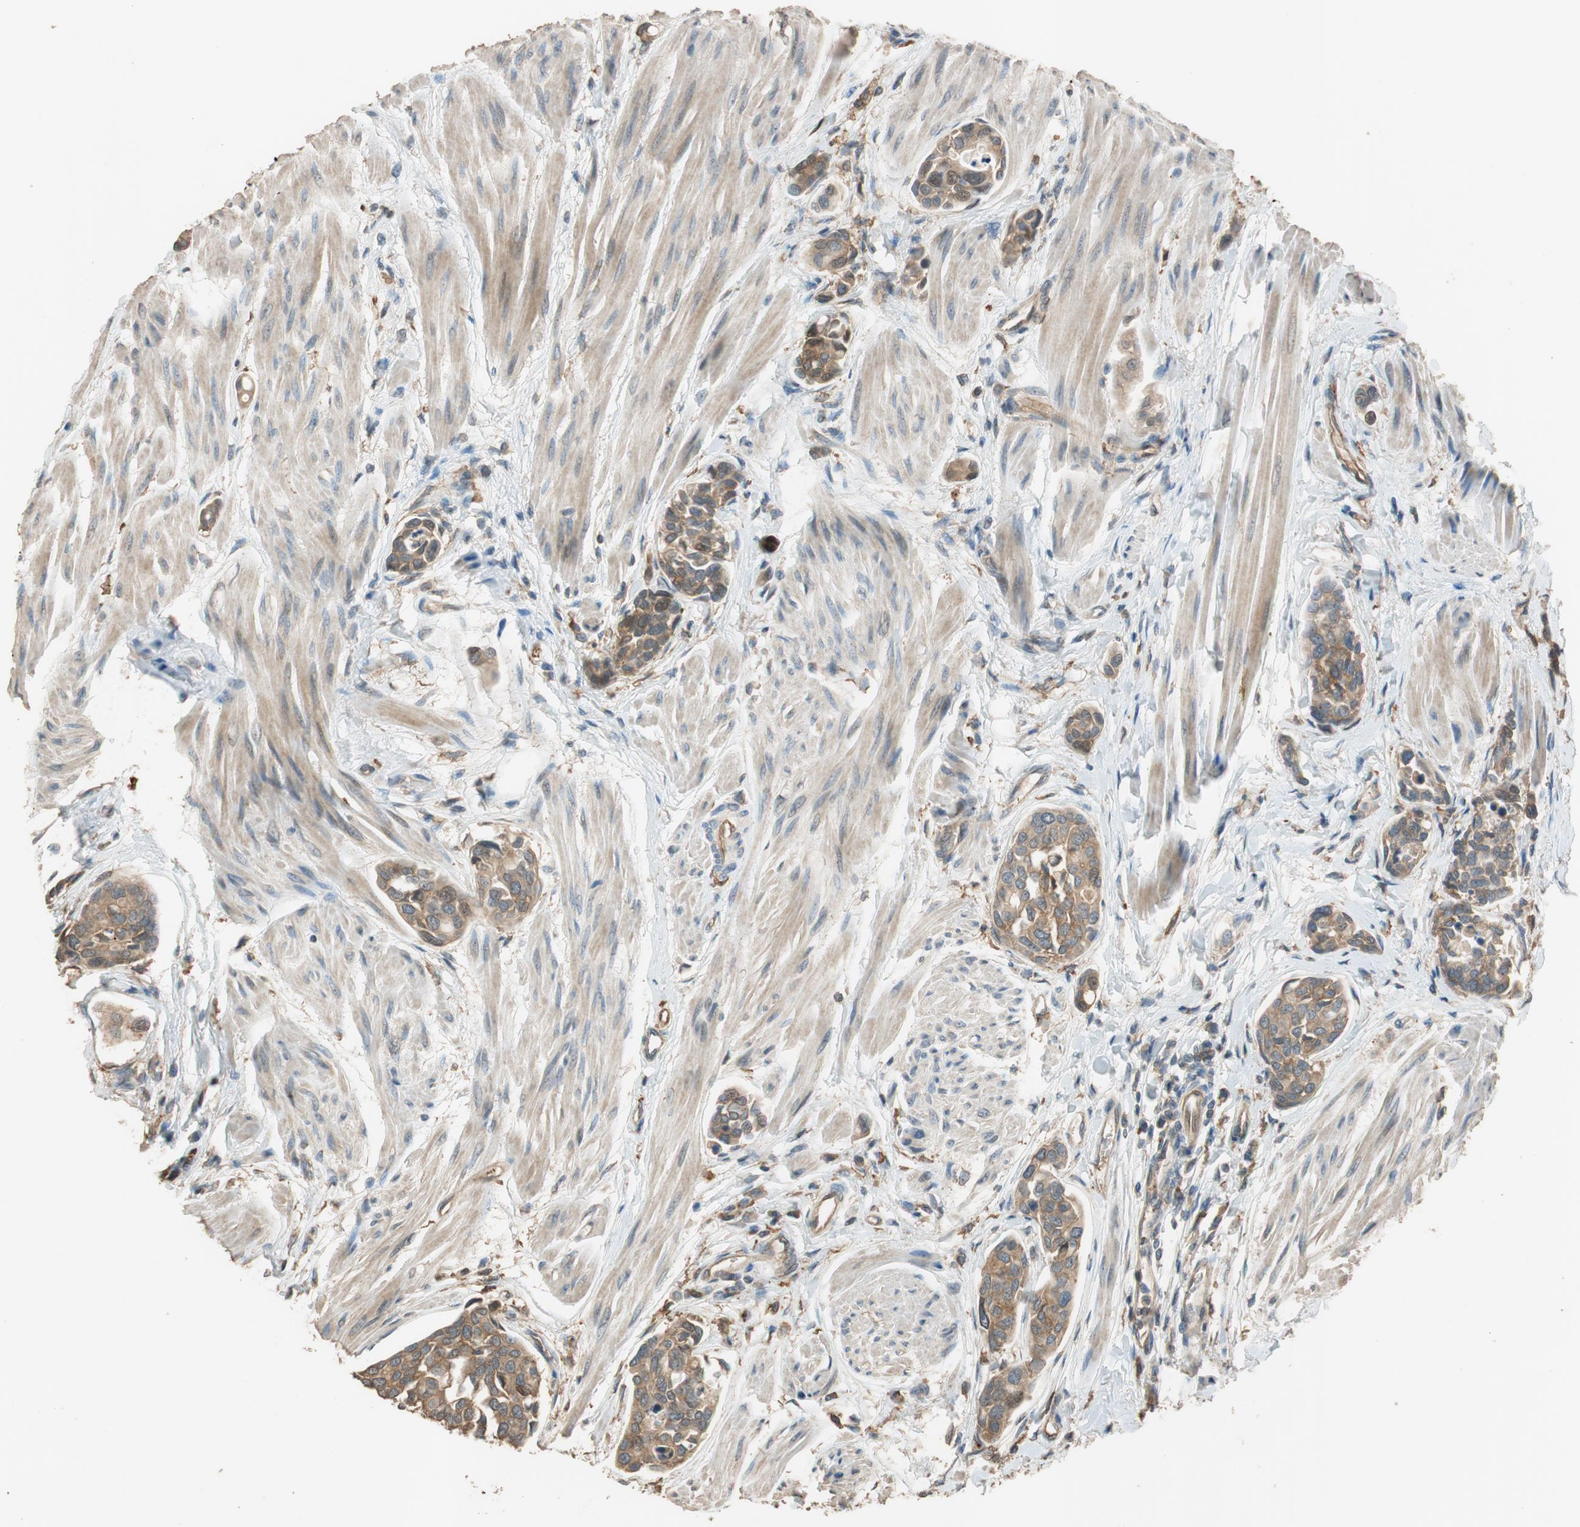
{"staining": {"intensity": "moderate", "quantity": ">75%", "location": "cytoplasmic/membranous"}, "tissue": "urothelial cancer", "cell_type": "Tumor cells", "image_type": "cancer", "snomed": [{"axis": "morphology", "description": "Urothelial carcinoma, High grade"}, {"axis": "topography", "description": "Urinary bladder"}], "caption": "High-grade urothelial carcinoma stained for a protein (brown) demonstrates moderate cytoplasmic/membranous positive positivity in approximately >75% of tumor cells.", "gene": "MST1R", "patient": {"sex": "male", "age": 78}}